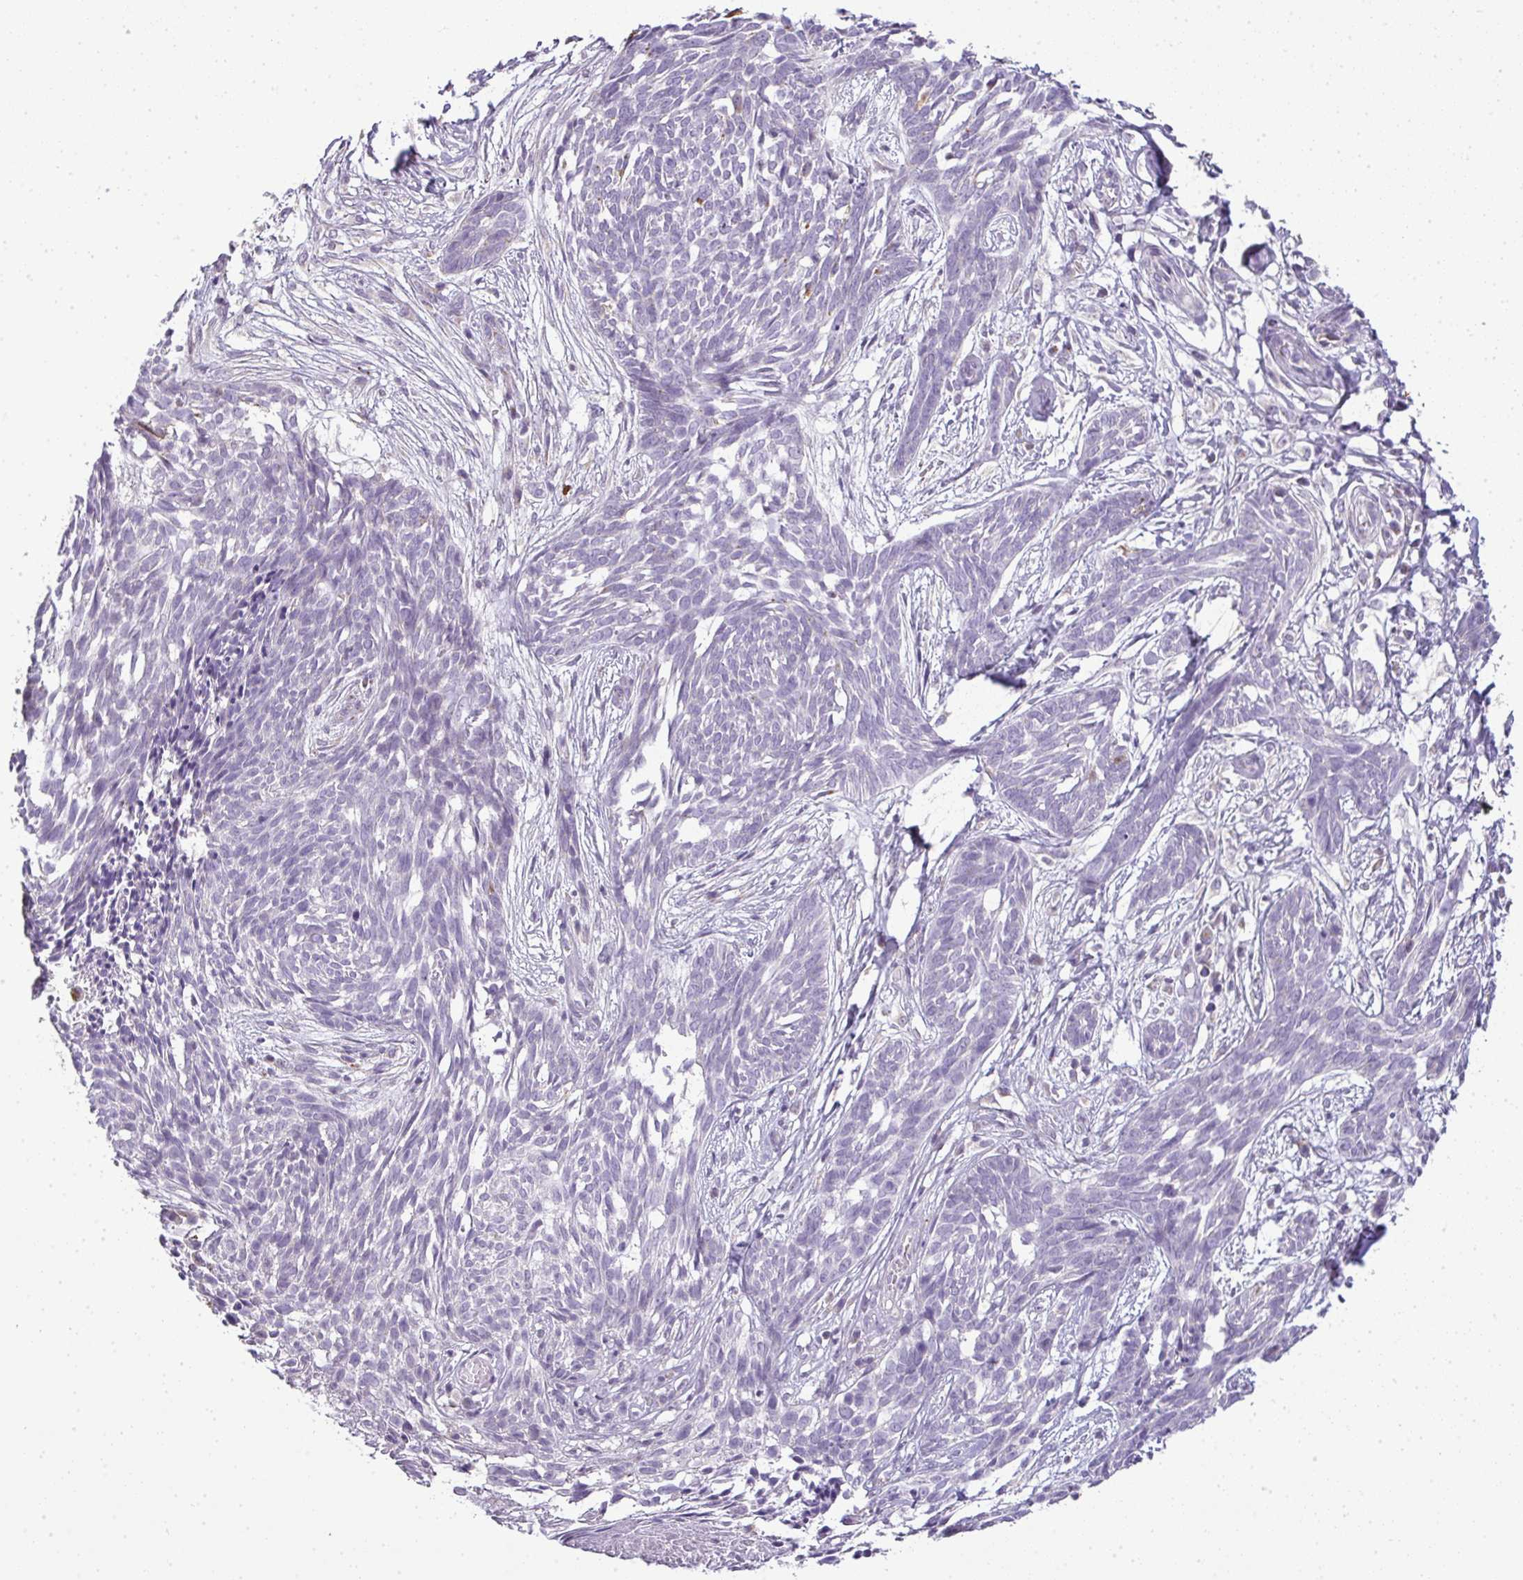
{"staining": {"intensity": "negative", "quantity": "none", "location": "none"}, "tissue": "skin cancer", "cell_type": "Tumor cells", "image_type": "cancer", "snomed": [{"axis": "morphology", "description": "Basal cell carcinoma"}, {"axis": "topography", "description": "Skin"}, {"axis": "topography", "description": "Skin, foot"}], "caption": "High power microscopy image of an immunohistochemistry (IHC) histopathology image of skin basal cell carcinoma, revealing no significant staining in tumor cells.", "gene": "CMPK1", "patient": {"sex": "female", "age": 86}}